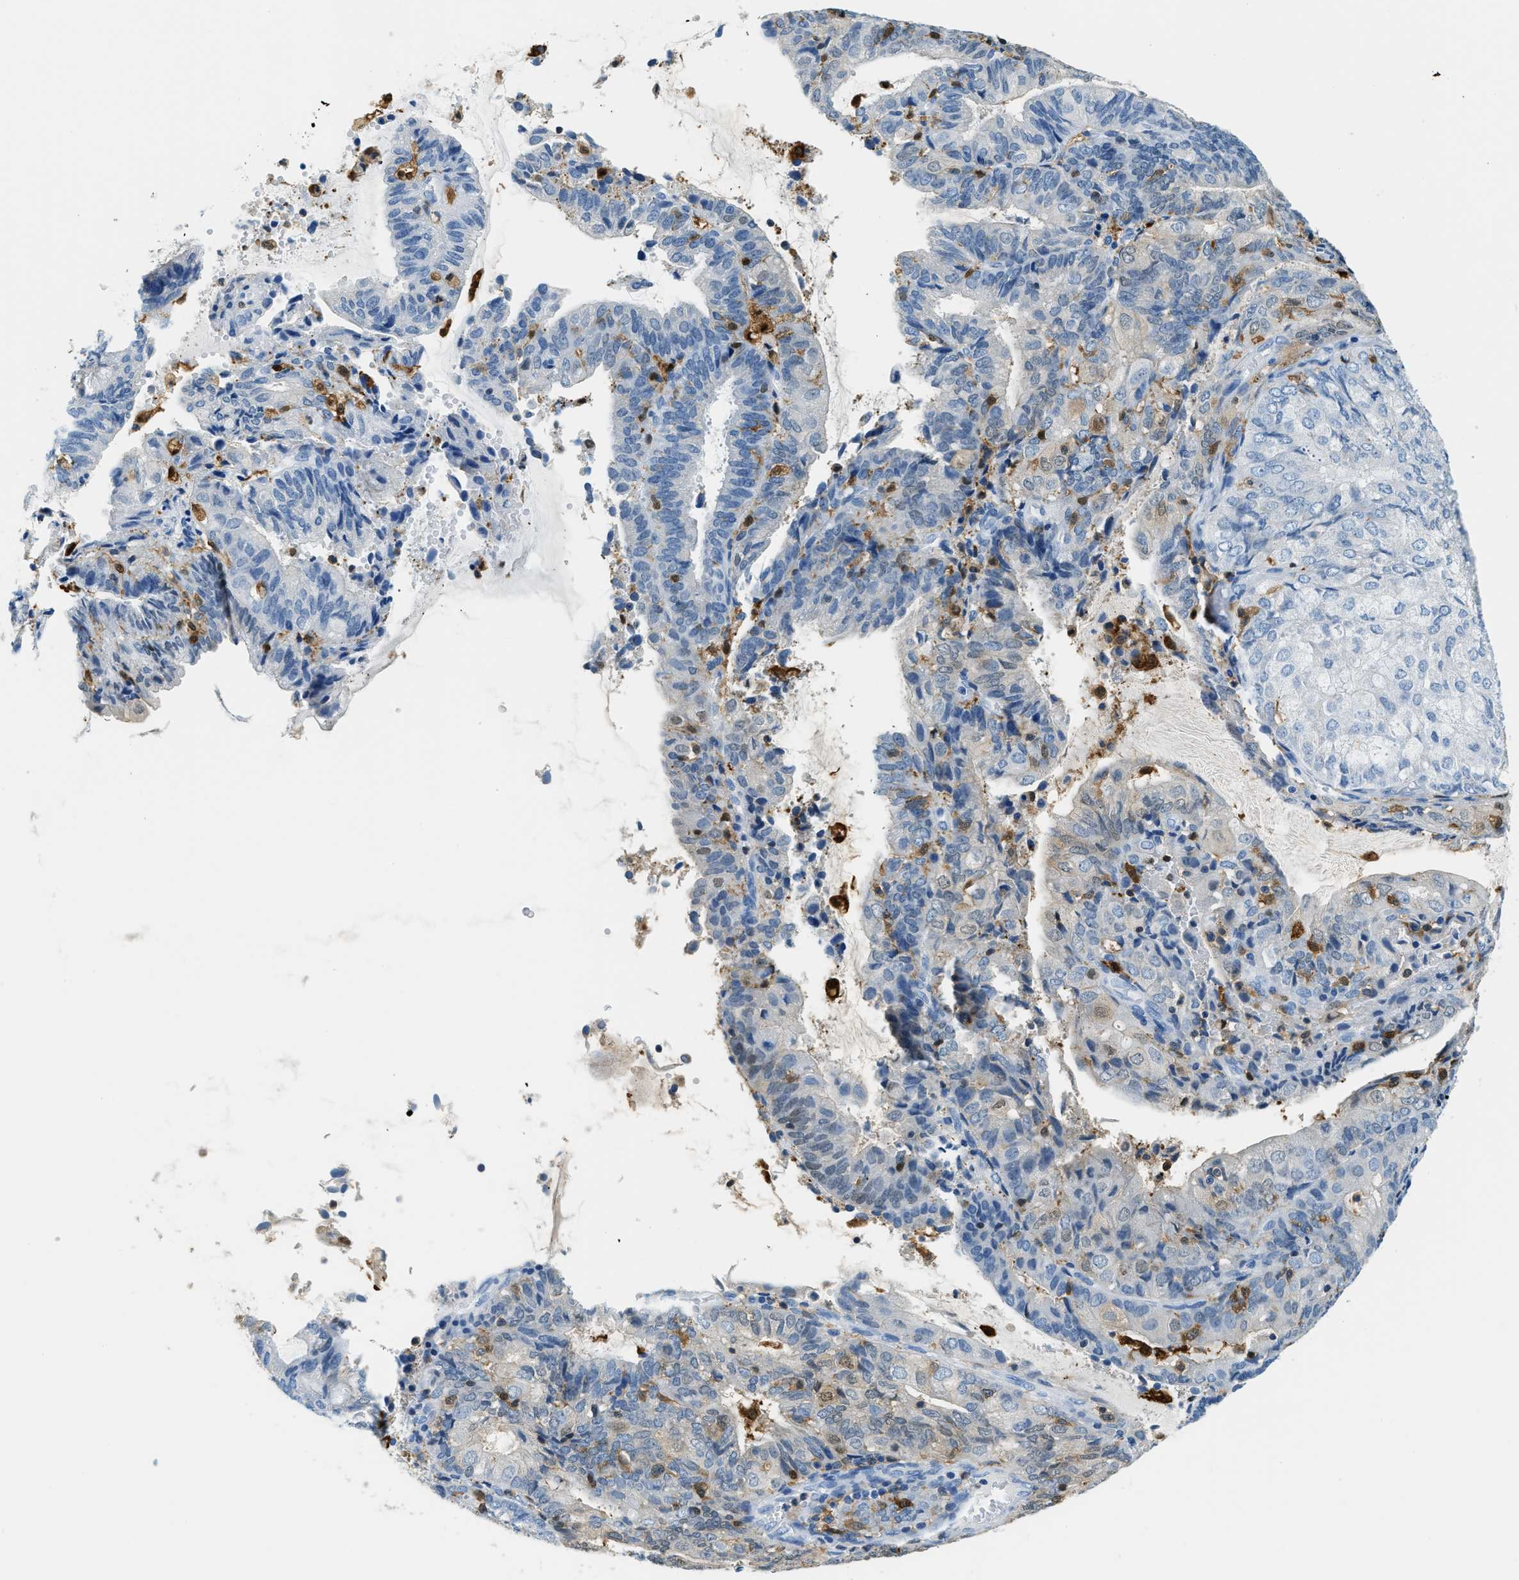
{"staining": {"intensity": "weak", "quantity": "<25%", "location": "cytoplasmic/membranous"}, "tissue": "endometrial cancer", "cell_type": "Tumor cells", "image_type": "cancer", "snomed": [{"axis": "morphology", "description": "Adenocarcinoma, NOS"}, {"axis": "topography", "description": "Endometrium"}], "caption": "An immunohistochemistry (IHC) micrograph of endometrial adenocarcinoma is shown. There is no staining in tumor cells of endometrial adenocarcinoma.", "gene": "CAPG", "patient": {"sex": "female", "age": 81}}